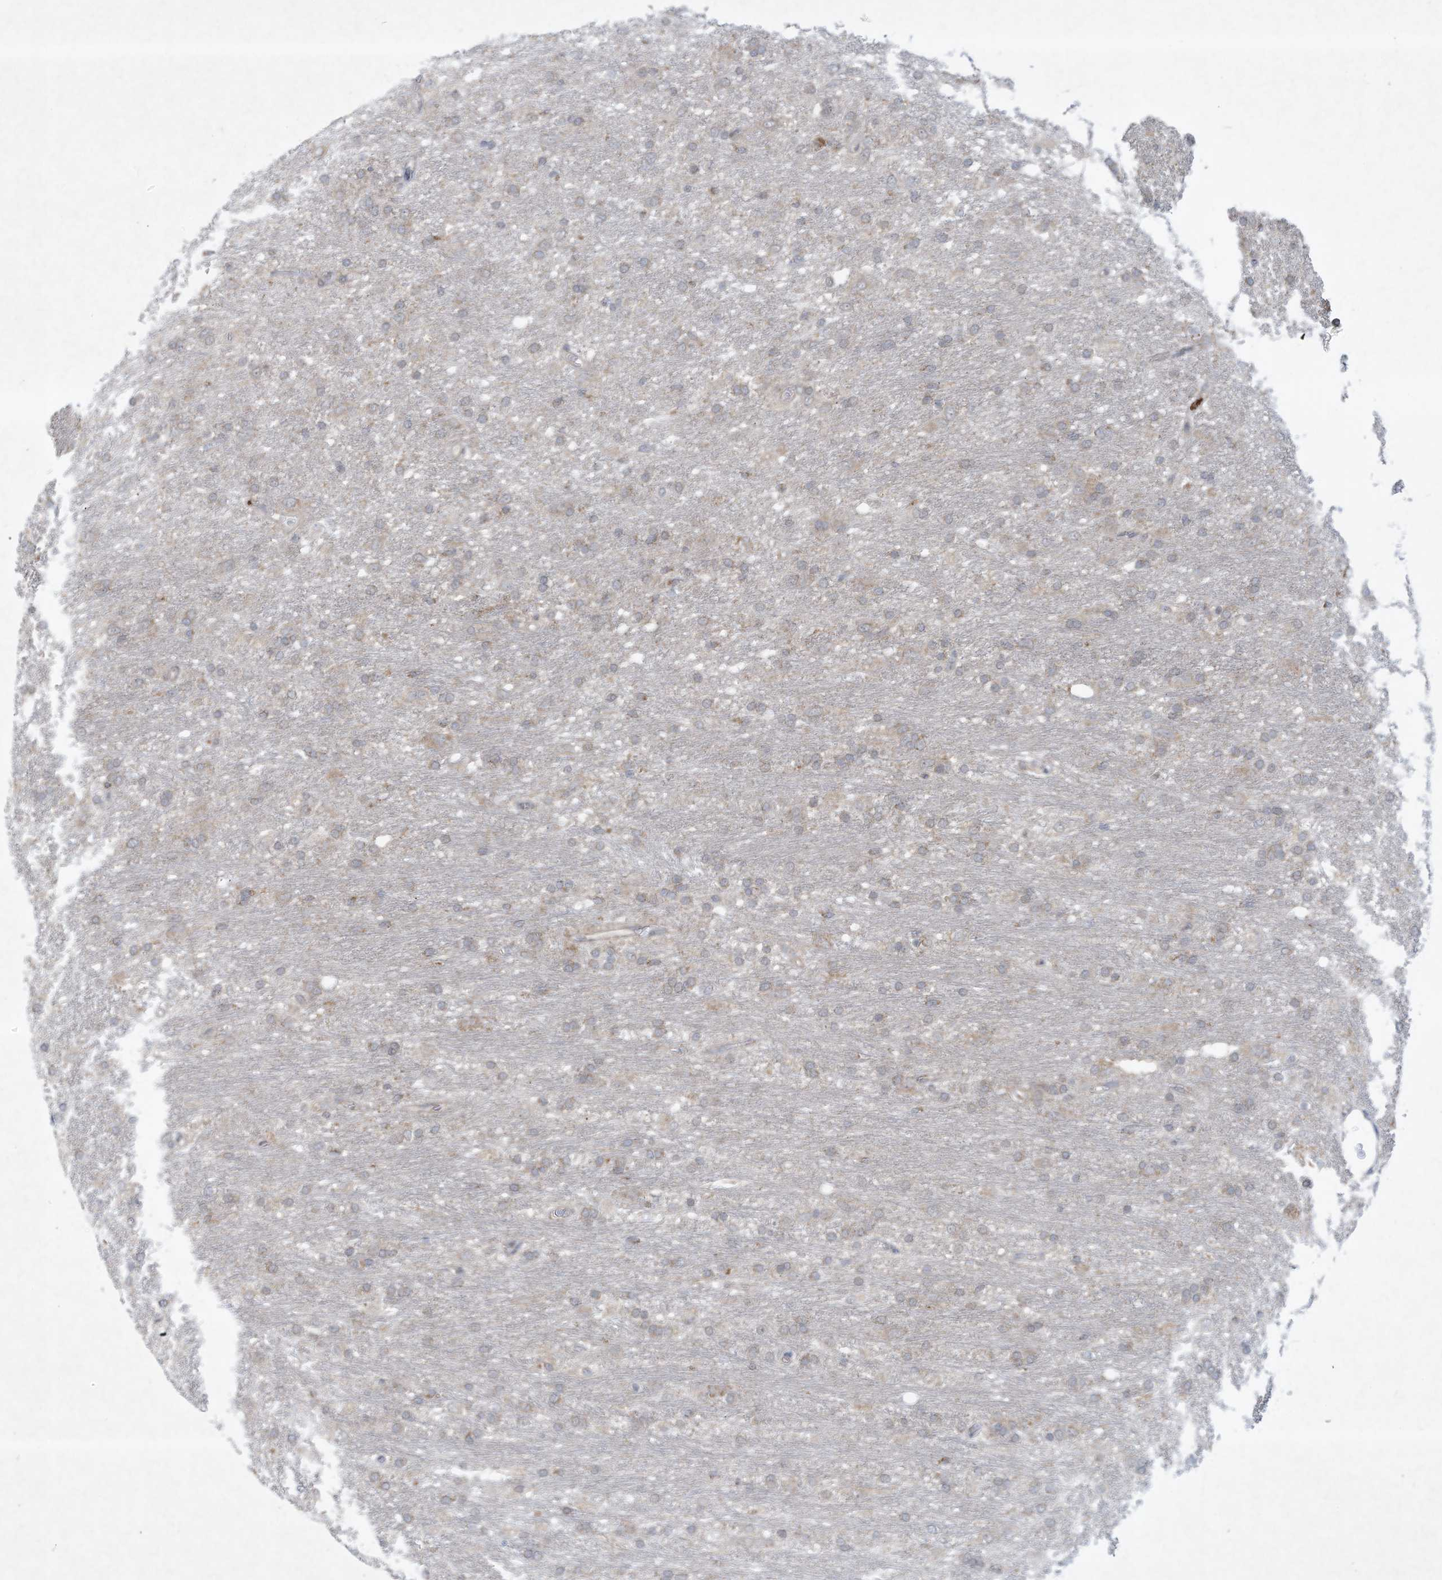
{"staining": {"intensity": "weak", "quantity": "25%-75%", "location": "cytoplasmic/membranous"}, "tissue": "glioma", "cell_type": "Tumor cells", "image_type": "cancer", "snomed": [{"axis": "morphology", "description": "Glioma, malignant, Low grade"}, {"axis": "topography", "description": "Brain"}], "caption": "Protein staining by IHC exhibits weak cytoplasmic/membranous expression in approximately 25%-75% of tumor cells in malignant glioma (low-grade). The staining is performed using DAB (3,3'-diaminobenzidine) brown chromogen to label protein expression. The nuclei are counter-stained blue using hematoxylin.", "gene": "CHRNA4", "patient": {"sex": "male", "age": 77}}